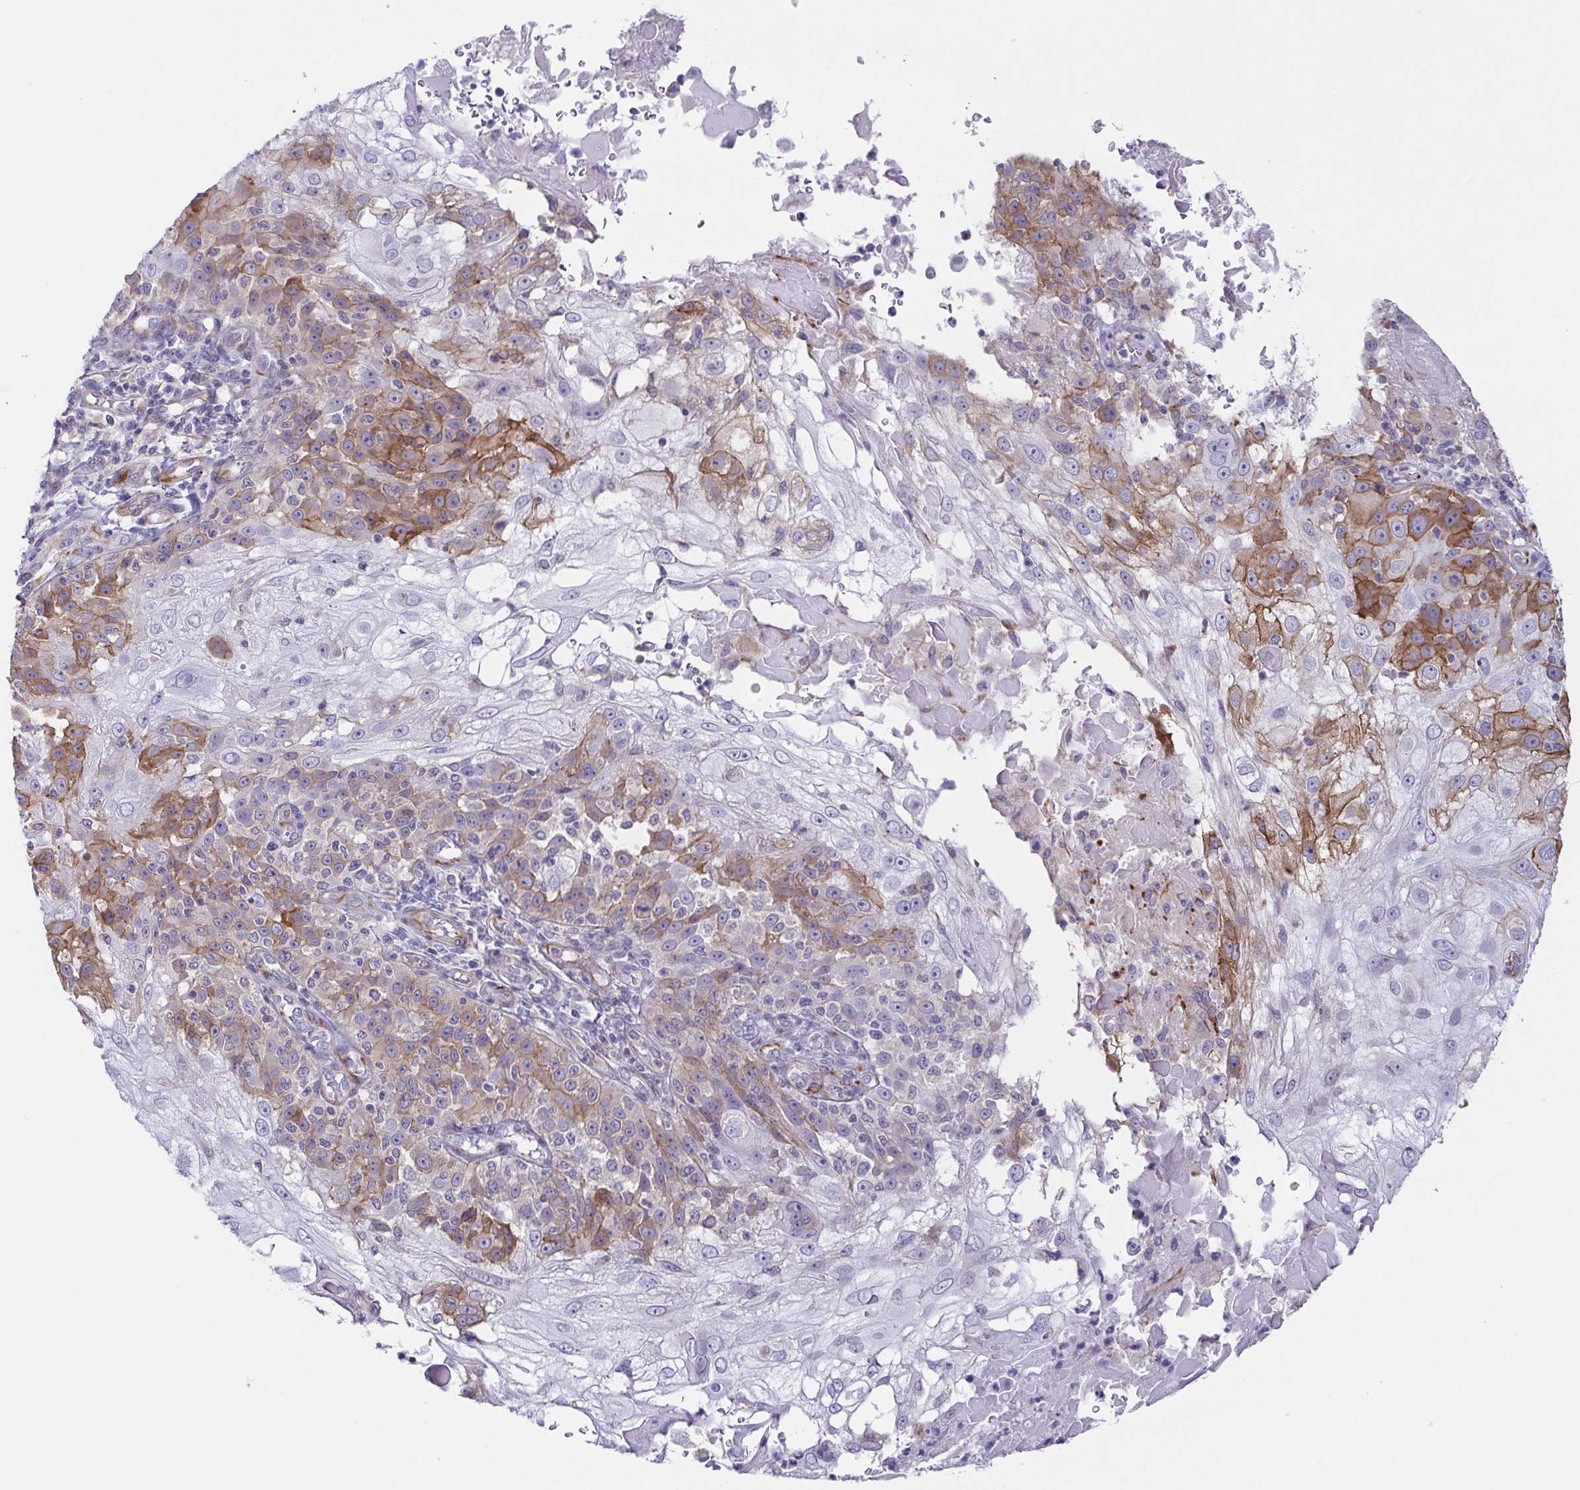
{"staining": {"intensity": "moderate", "quantity": "25%-75%", "location": "cytoplasmic/membranous"}, "tissue": "skin cancer", "cell_type": "Tumor cells", "image_type": "cancer", "snomed": [{"axis": "morphology", "description": "Normal tissue, NOS"}, {"axis": "morphology", "description": "Squamous cell carcinoma, NOS"}, {"axis": "topography", "description": "Skin"}], "caption": "A high-resolution photomicrograph shows IHC staining of skin cancer (squamous cell carcinoma), which reveals moderate cytoplasmic/membranous expression in approximately 25%-75% of tumor cells. The protein is stained brown, and the nuclei are stained in blue (DAB IHC with brightfield microscopy, high magnification).", "gene": "COL17A1", "patient": {"sex": "female", "age": 83}}